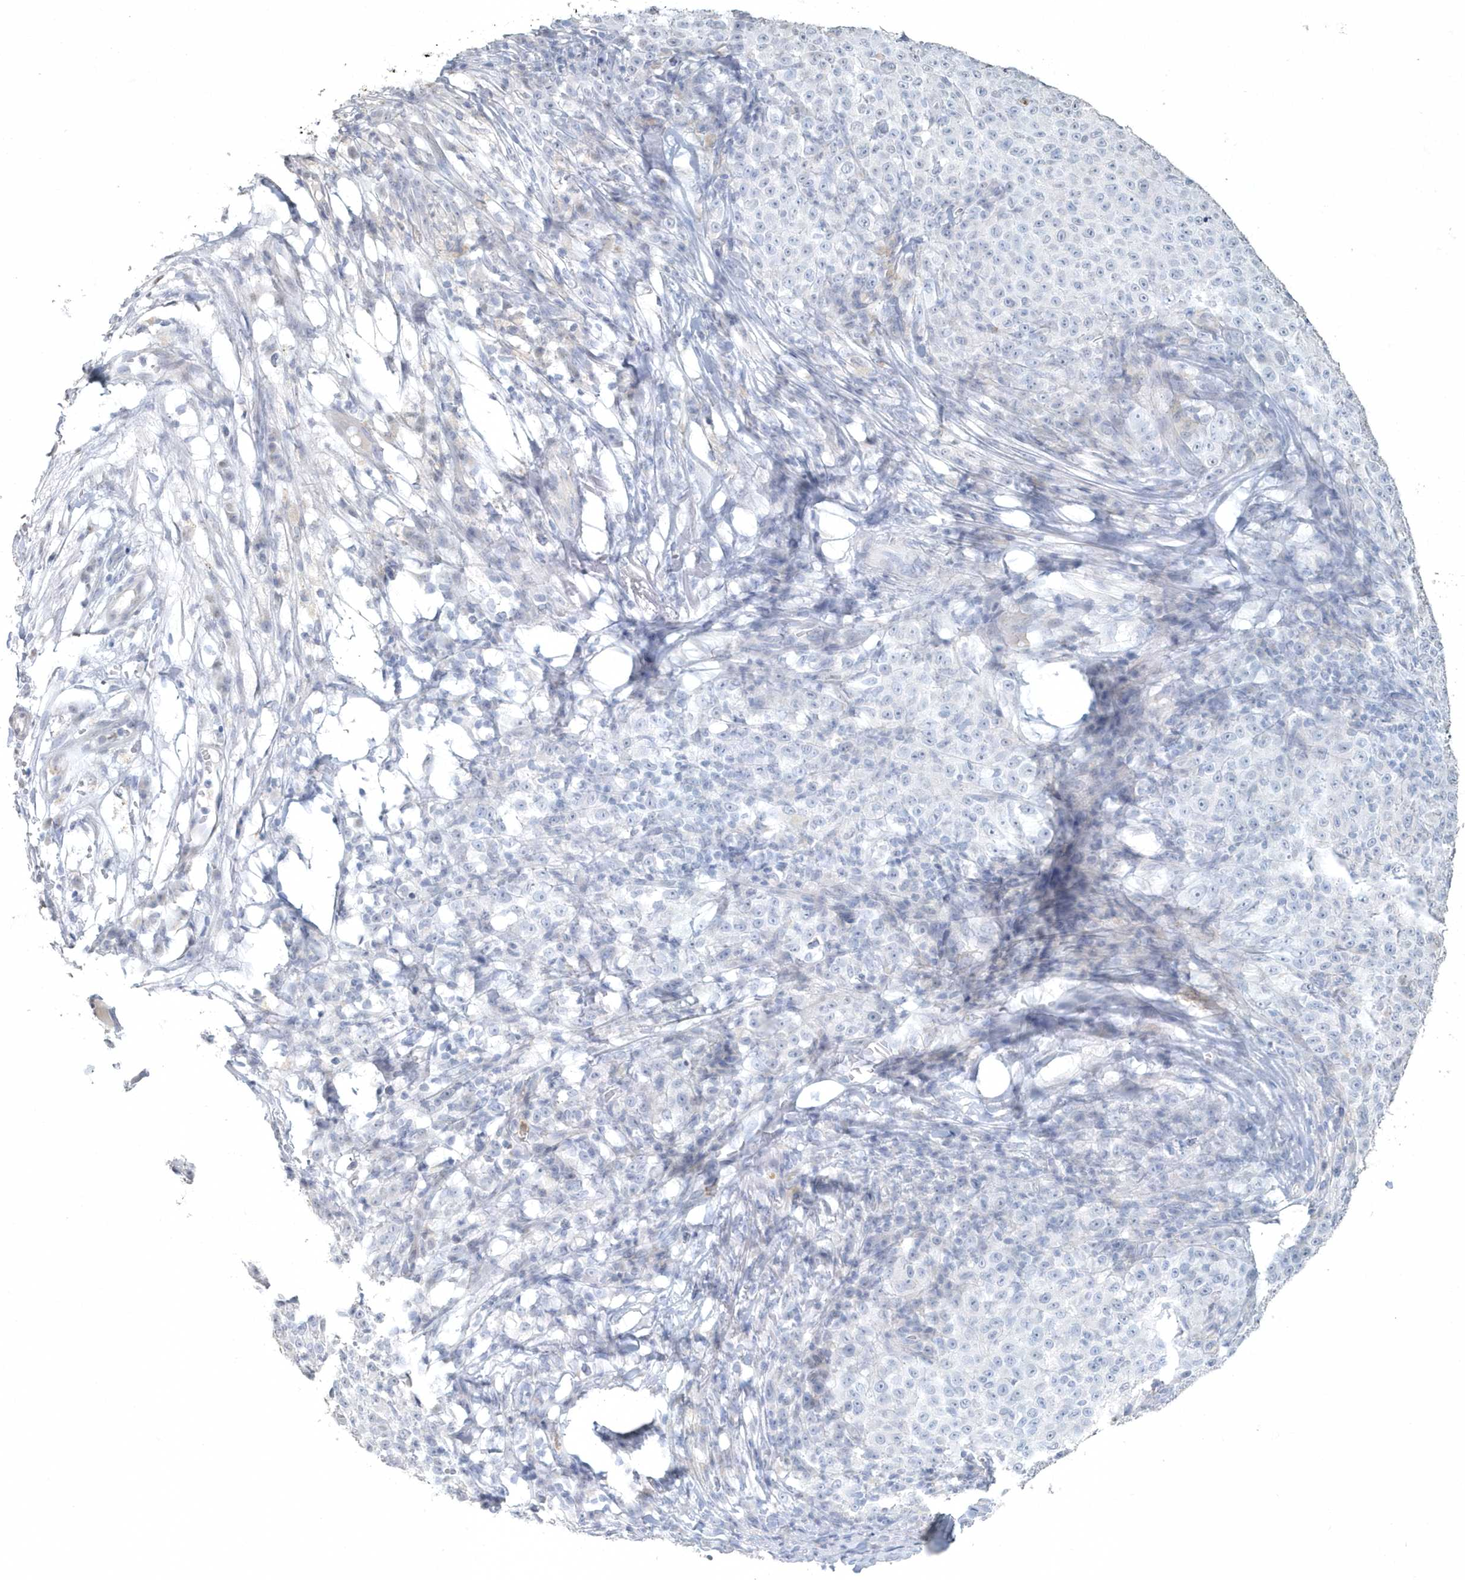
{"staining": {"intensity": "negative", "quantity": "none", "location": "none"}, "tissue": "melanoma", "cell_type": "Tumor cells", "image_type": "cancer", "snomed": [{"axis": "morphology", "description": "Malignant melanoma, NOS"}, {"axis": "topography", "description": "Skin"}], "caption": "Immunohistochemistry (IHC) histopathology image of melanoma stained for a protein (brown), which reveals no positivity in tumor cells.", "gene": "MYOT", "patient": {"sex": "female", "age": 82}}